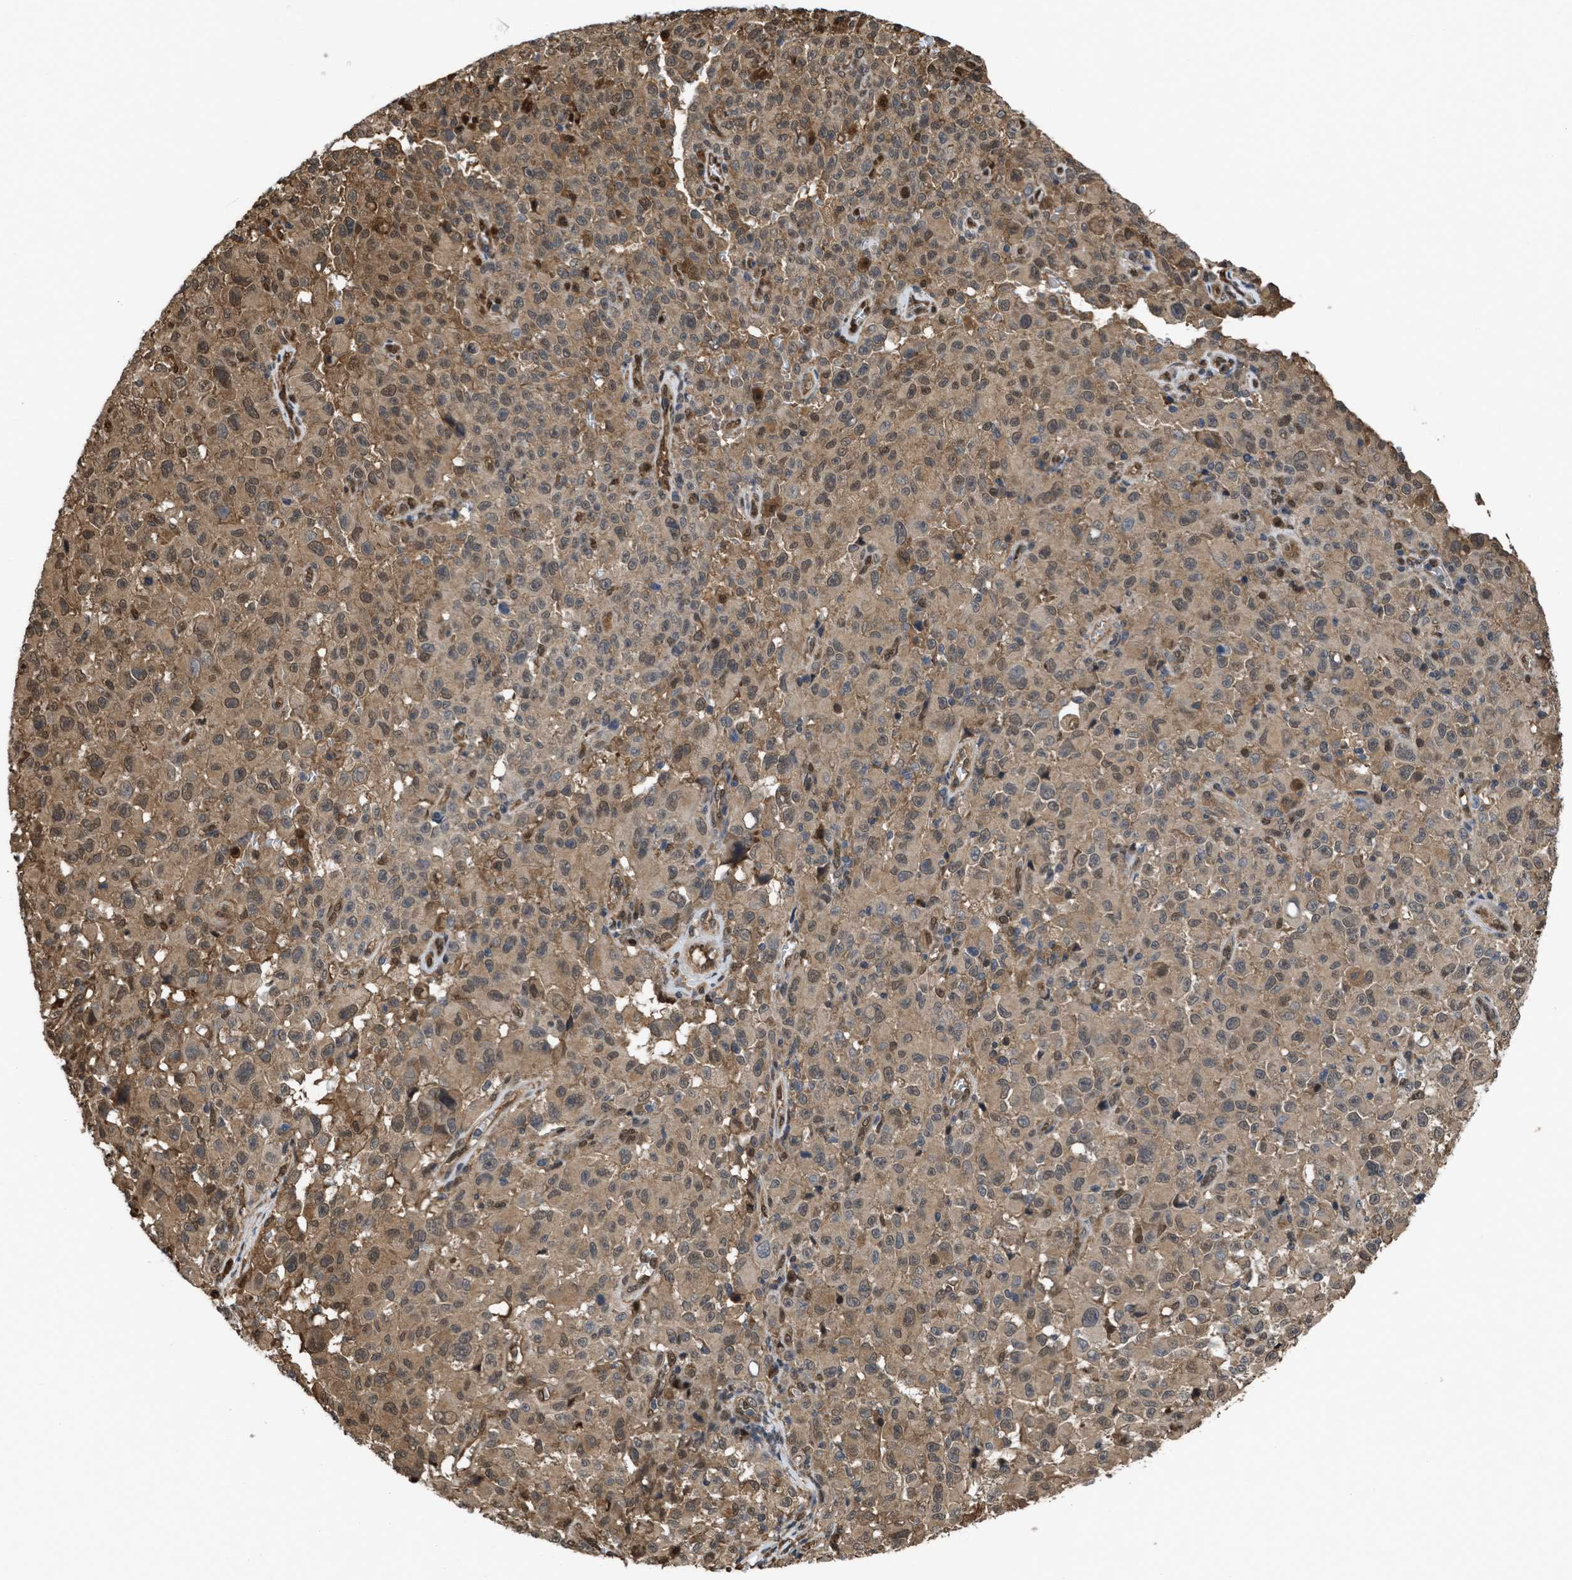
{"staining": {"intensity": "moderate", "quantity": ">75%", "location": "cytoplasmic/membranous"}, "tissue": "melanoma", "cell_type": "Tumor cells", "image_type": "cancer", "snomed": [{"axis": "morphology", "description": "Malignant melanoma, NOS"}, {"axis": "topography", "description": "Skin"}], "caption": "Protein staining reveals moderate cytoplasmic/membranous staining in approximately >75% of tumor cells in melanoma.", "gene": "YWHAG", "patient": {"sex": "female", "age": 82}}